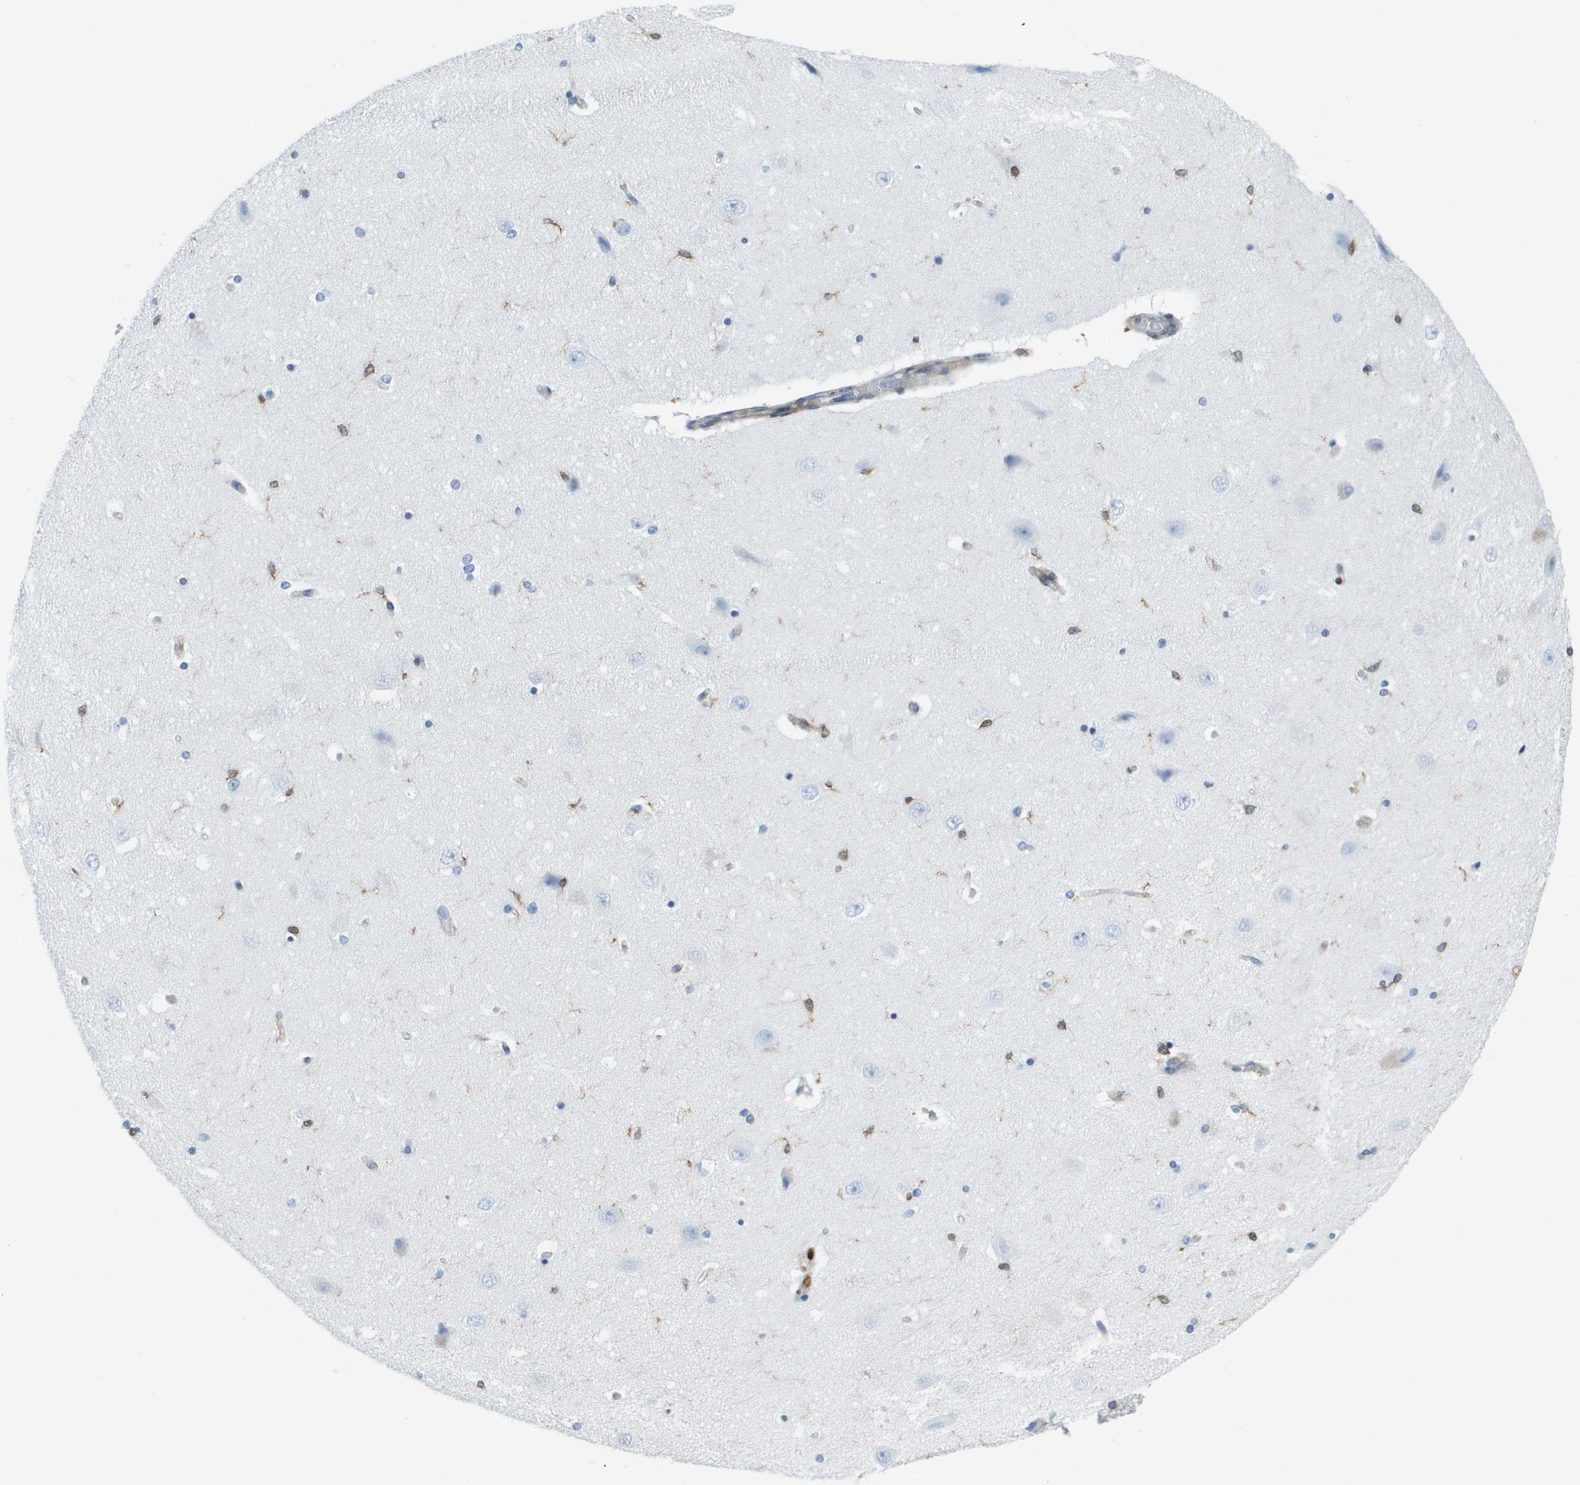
{"staining": {"intensity": "moderate", "quantity": "<25%", "location": "cytoplasmic/membranous"}, "tissue": "hippocampus", "cell_type": "Glial cells", "image_type": "normal", "snomed": [{"axis": "morphology", "description": "Normal tissue, NOS"}, {"axis": "topography", "description": "Hippocampus"}], "caption": "An immunohistochemistry image of unremarkable tissue is shown. Protein staining in brown labels moderate cytoplasmic/membranous positivity in hippocampus within glial cells. (DAB IHC, brown staining for protein, blue staining for nuclei).", "gene": "DOCK5", "patient": {"sex": "female", "age": 54}}